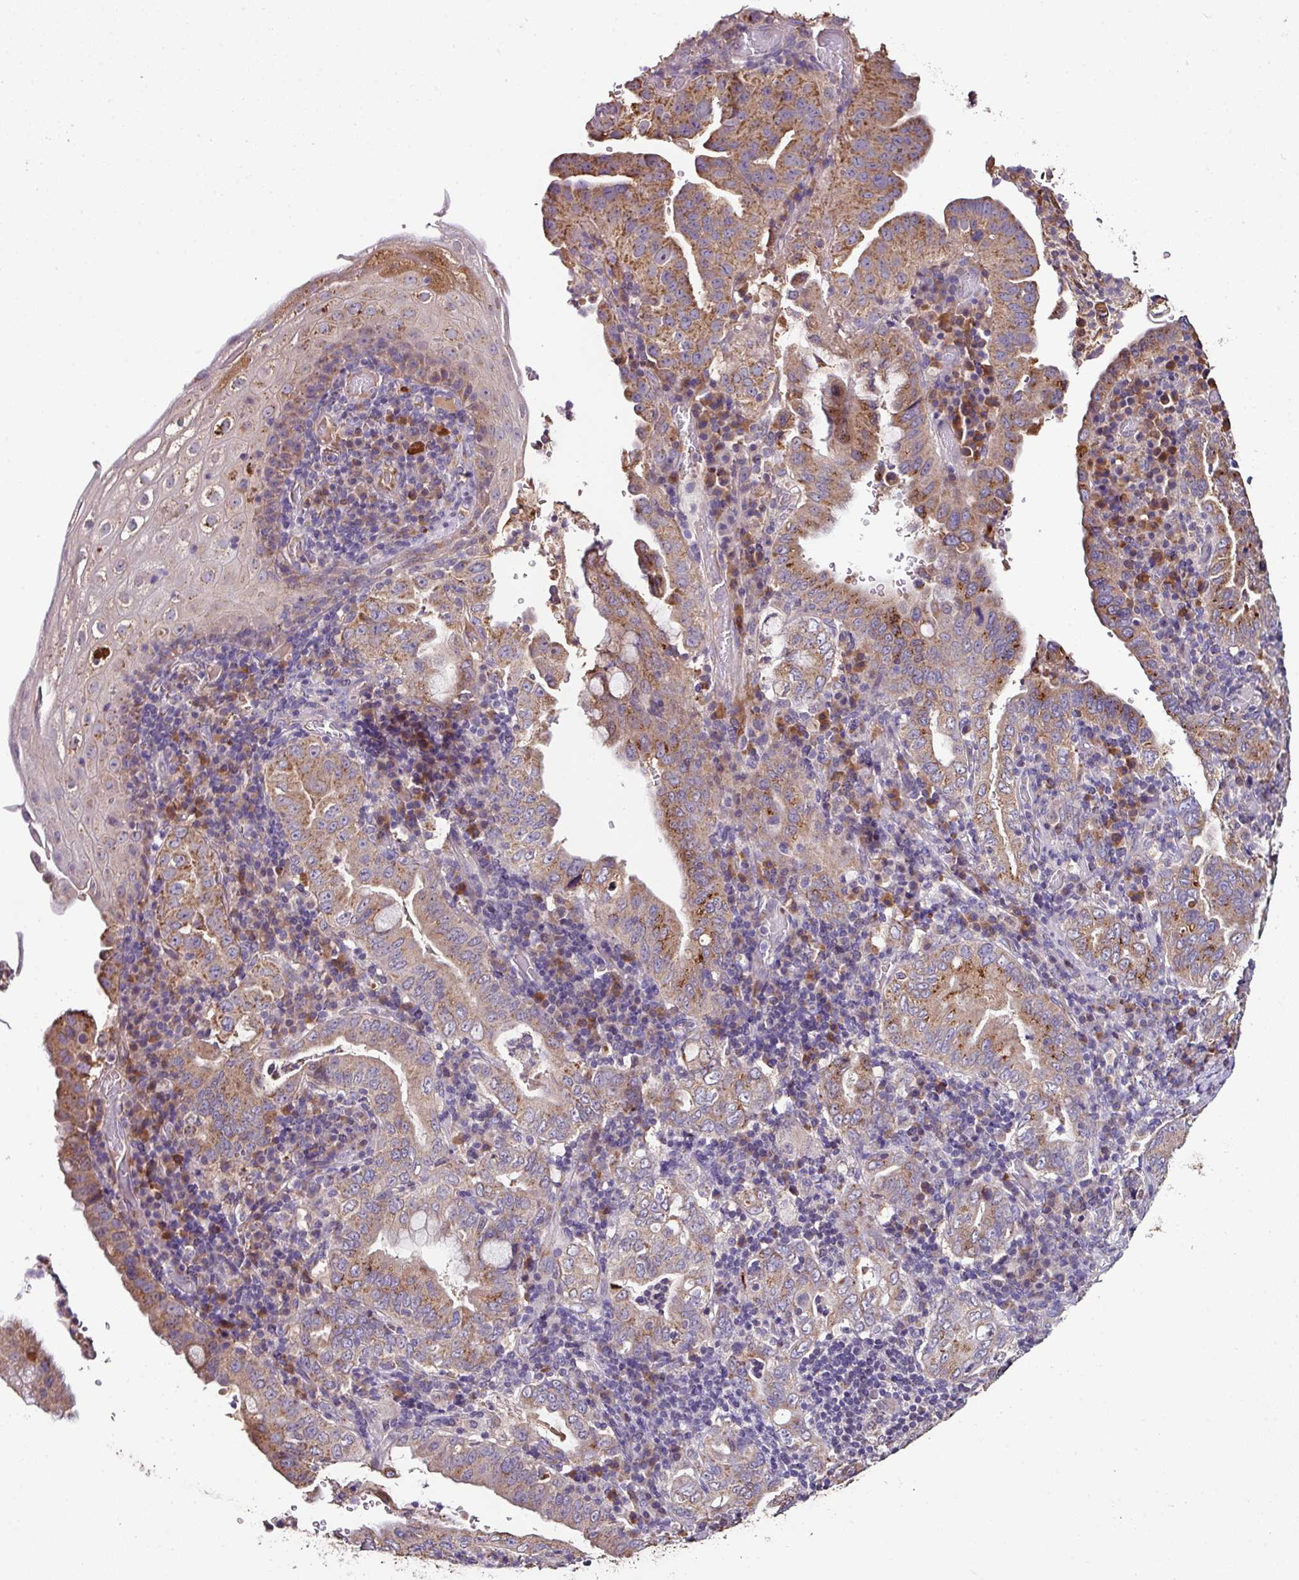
{"staining": {"intensity": "moderate", "quantity": ">75%", "location": "cytoplasmic/membranous"}, "tissue": "stomach cancer", "cell_type": "Tumor cells", "image_type": "cancer", "snomed": [{"axis": "morphology", "description": "Normal tissue, NOS"}, {"axis": "morphology", "description": "Adenocarcinoma, NOS"}, {"axis": "topography", "description": "Esophagus"}, {"axis": "topography", "description": "Stomach, upper"}, {"axis": "topography", "description": "Peripheral nerve tissue"}], "caption": "A brown stain labels moderate cytoplasmic/membranous positivity of a protein in stomach cancer tumor cells. The protein is shown in brown color, while the nuclei are stained blue.", "gene": "CPD", "patient": {"sex": "male", "age": 62}}